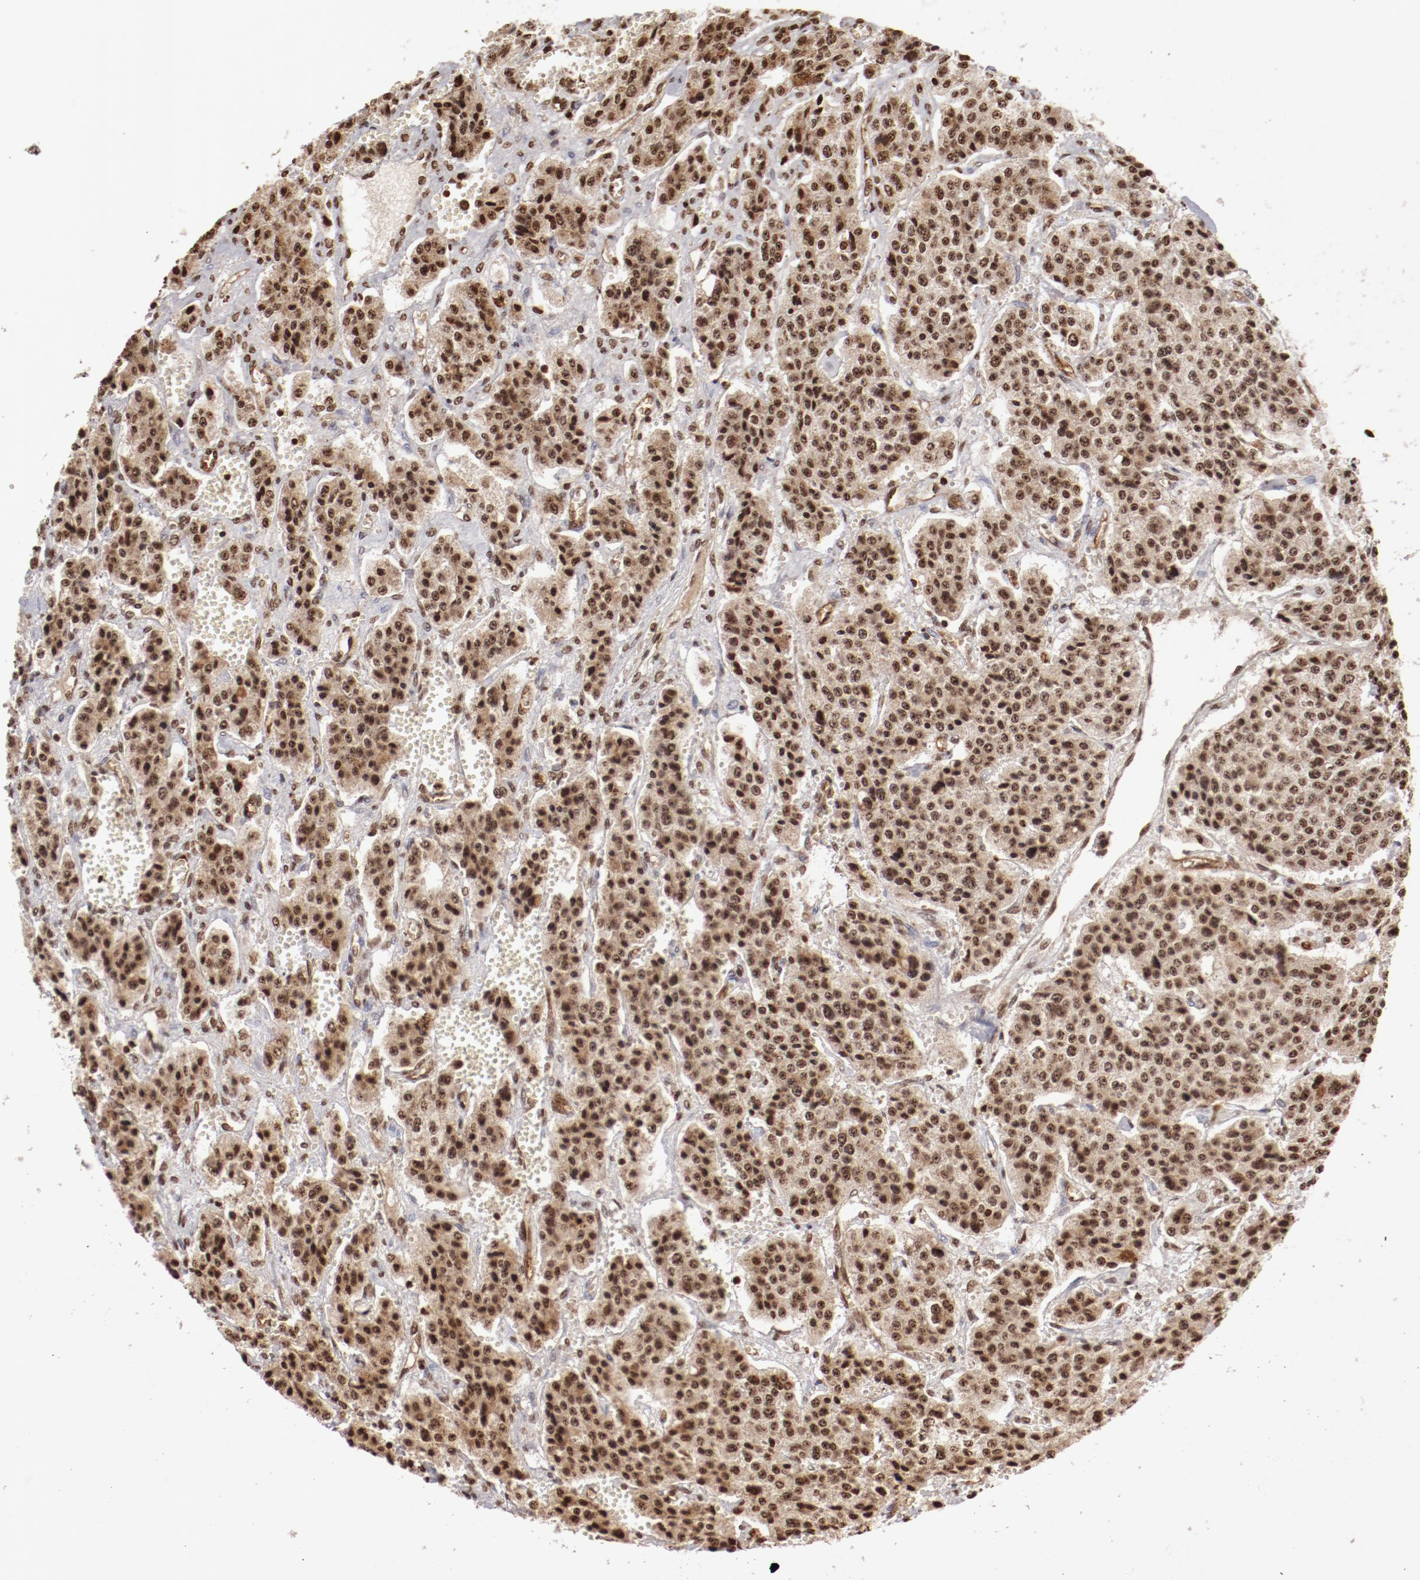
{"staining": {"intensity": "moderate", "quantity": ">75%", "location": "nuclear"}, "tissue": "carcinoid", "cell_type": "Tumor cells", "image_type": "cancer", "snomed": [{"axis": "morphology", "description": "Carcinoid, malignant, NOS"}, {"axis": "topography", "description": "Small intestine"}], "caption": "Brown immunohistochemical staining in malignant carcinoid exhibits moderate nuclear expression in about >75% of tumor cells.", "gene": "ABL2", "patient": {"sex": "male", "age": 52}}